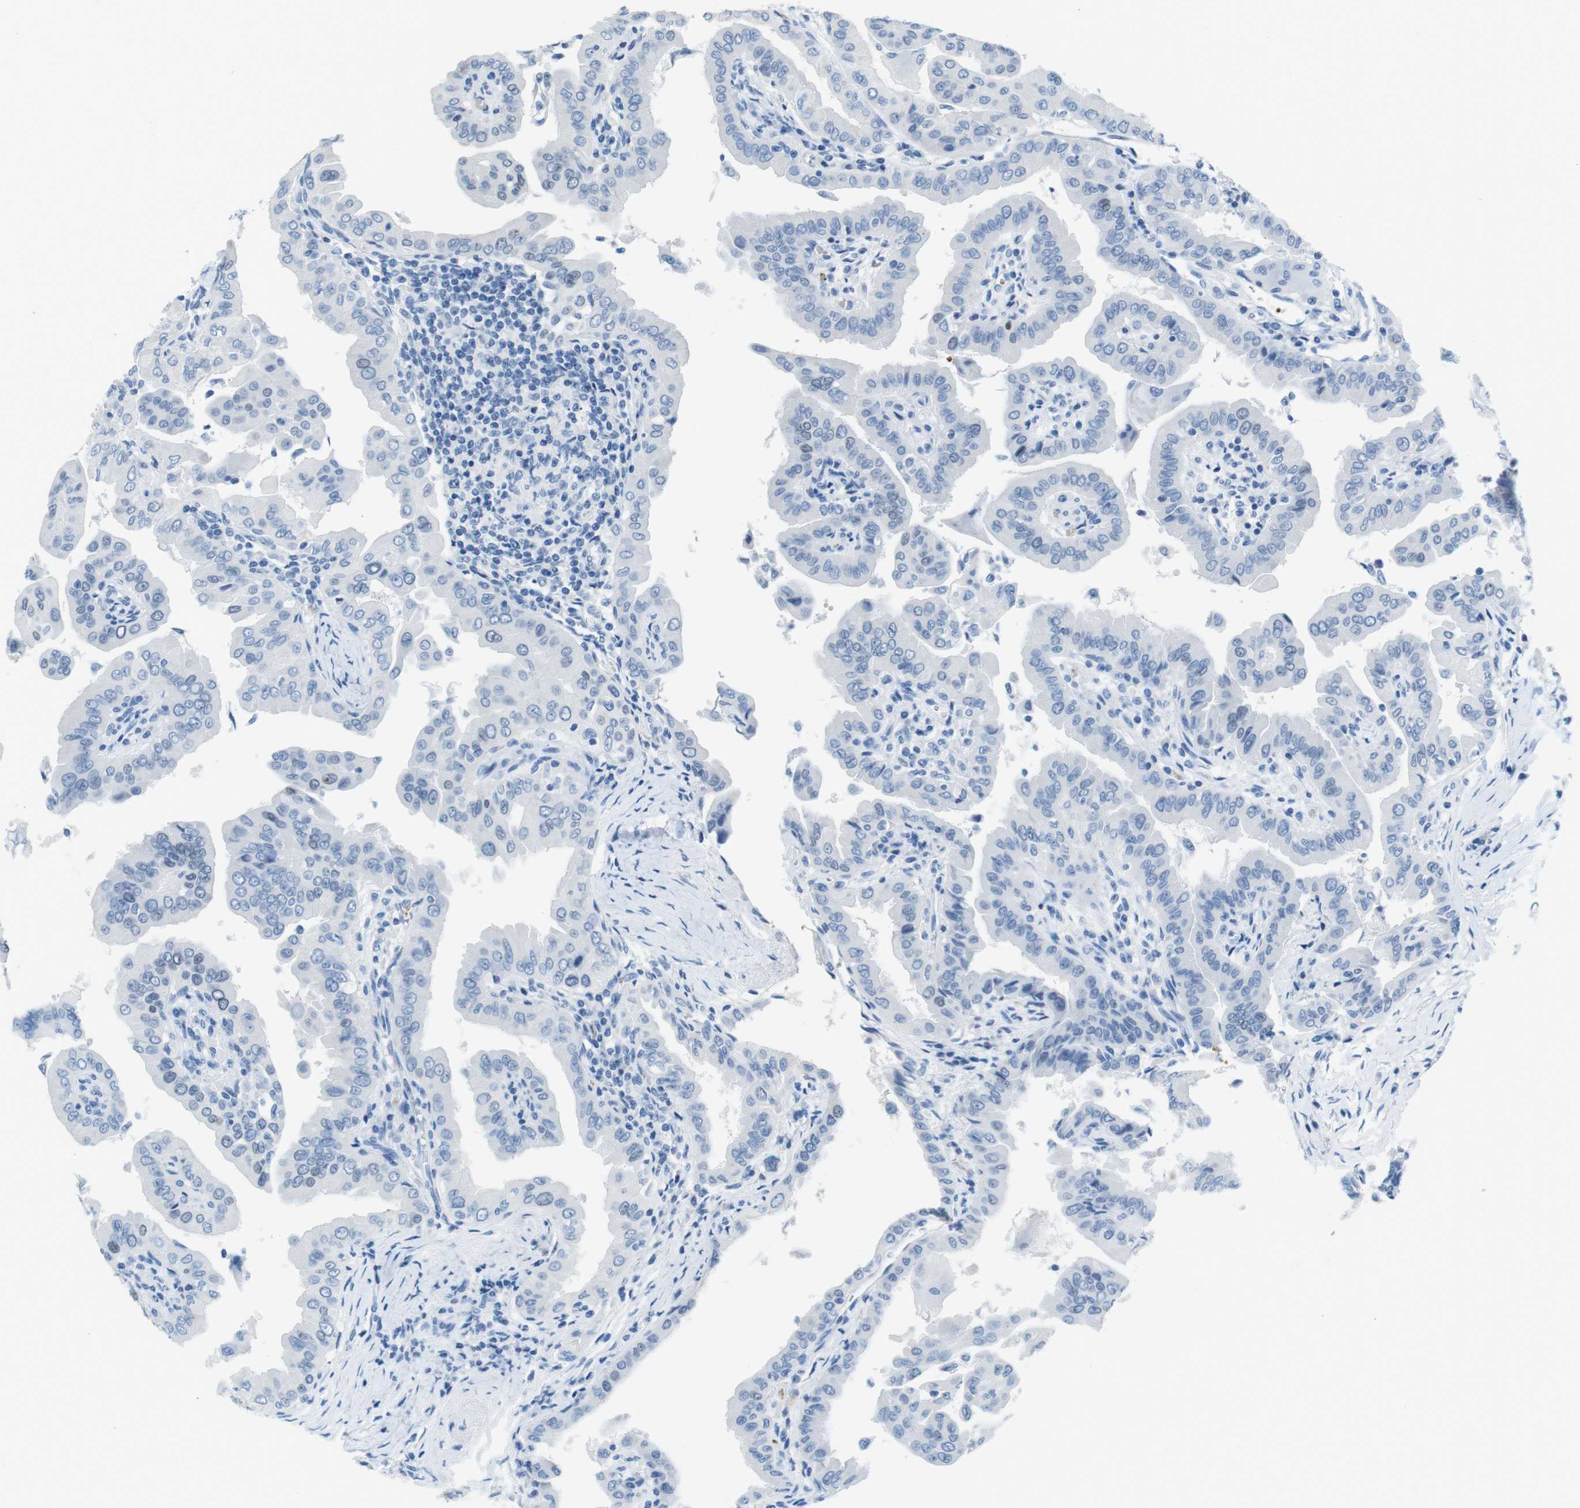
{"staining": {"intensity": "weak", "quantity": "<25%", "location": "nuclear"}, "tissue": "thyroid cancer", "cell_type": "Tumor cells", "image_type": "cancer", "snomed": [{"axis": "morphology", "description": "Papillary adenocarcinoma, NOS"}, {"axis": "topography", "description": "Thyroid gland"}], "caption": "This is an immunohistochemistry (IHC) photomicrograph of human papillary adenocarcinoma (thyroid). There is no staining in tumor cells.", "gene": "TFAP2C", "patient": {"sex": "male", "age": 33}}